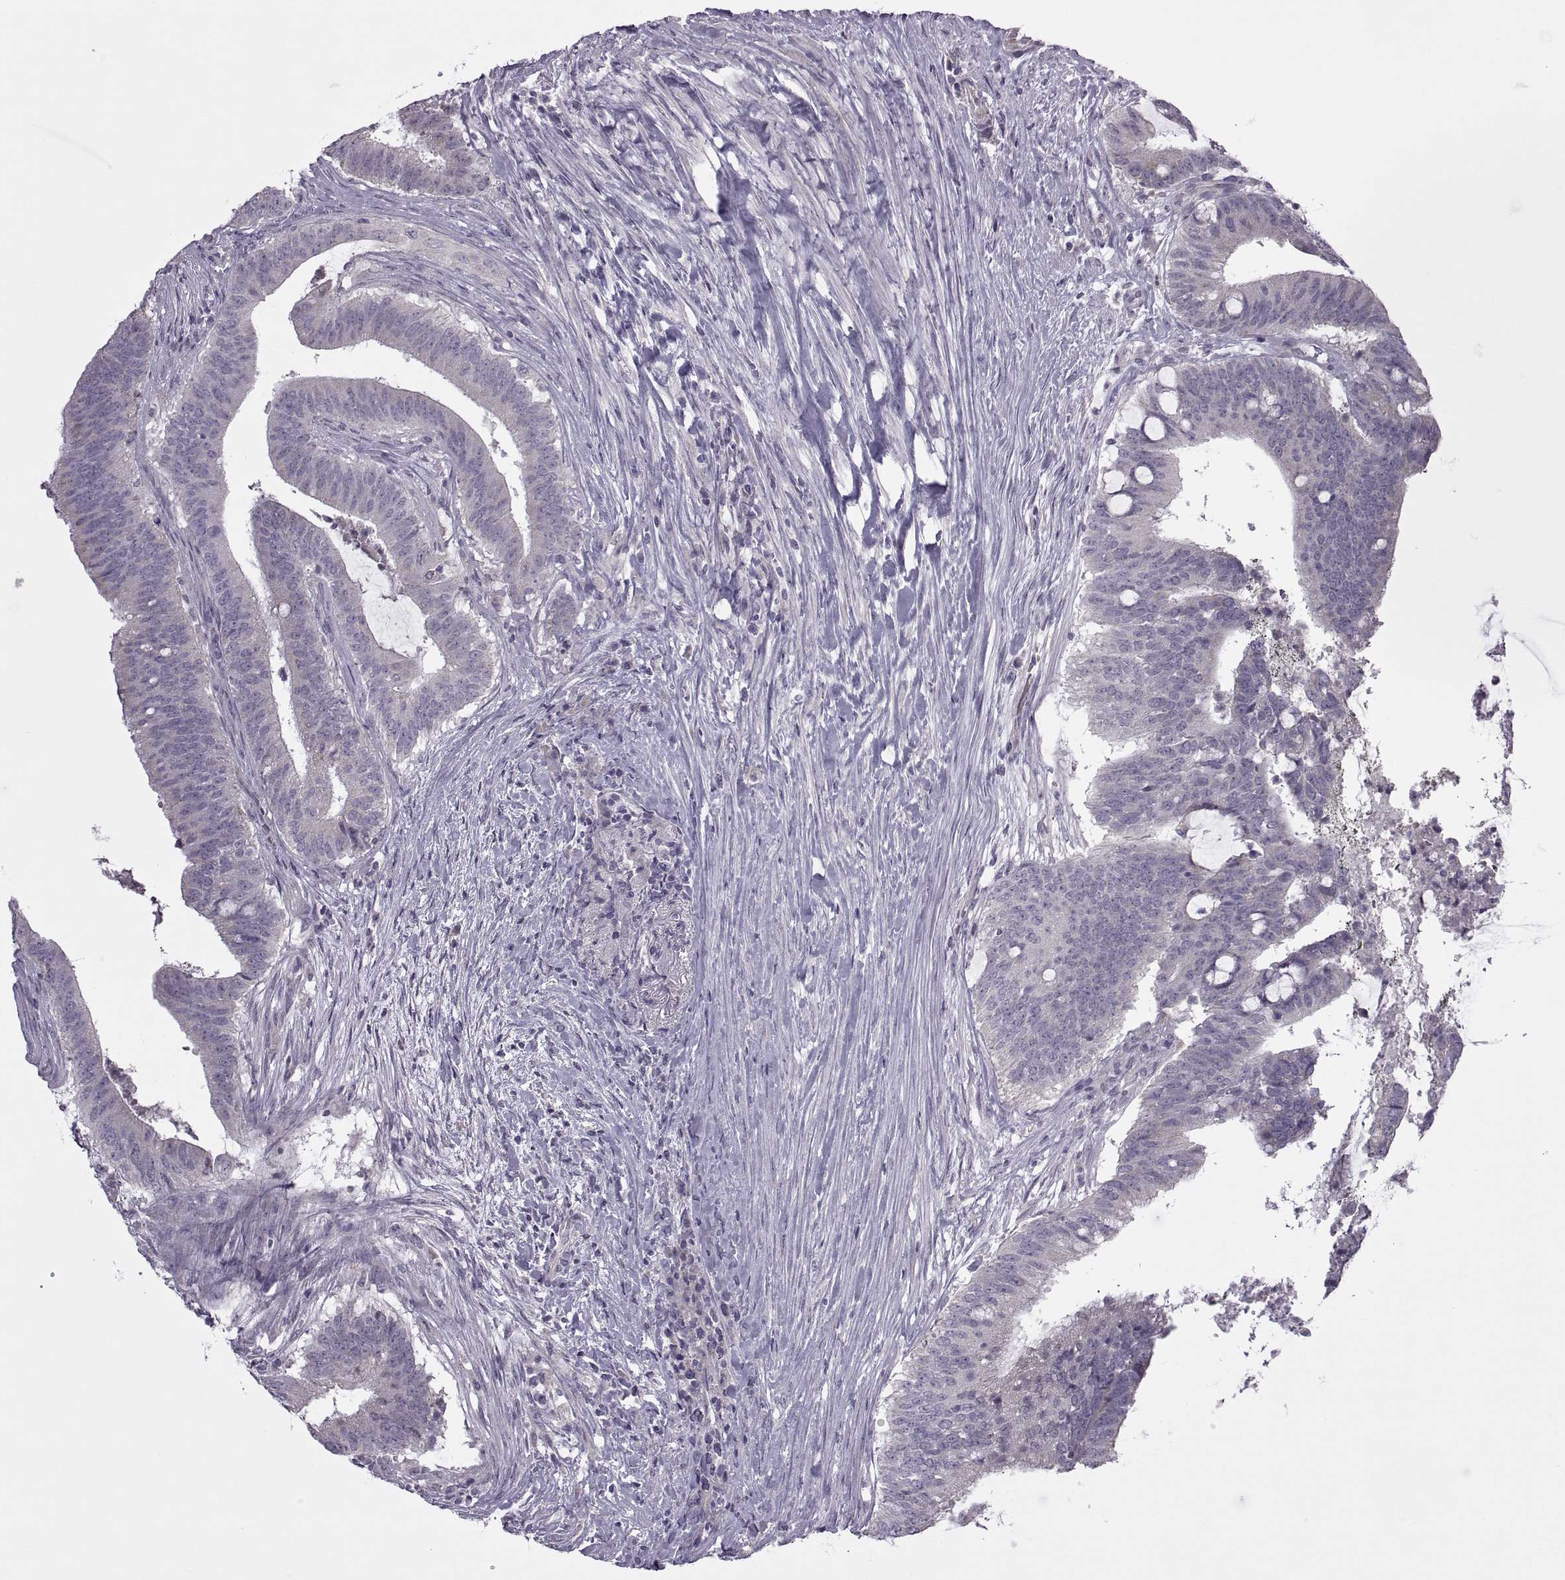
{"staining": {"intensity": "negative", "quantity": "none", "location": "none"}, "tissue": "colorectal cancer", "cell_type": "Tumor cells", "image_type": "cancer", "snomed": [{"axis": "morphology", "description": "Adenocarcinoma, NOS"}, {"axis": "topography", "description": "Colon"}], "caption": "This is a photomicrograph of IHC staining of colorectal cancer, which shows no positivity in tumor cells.", "gene": "RIPK4", "patient": {"sex": "female", "age": 43}}